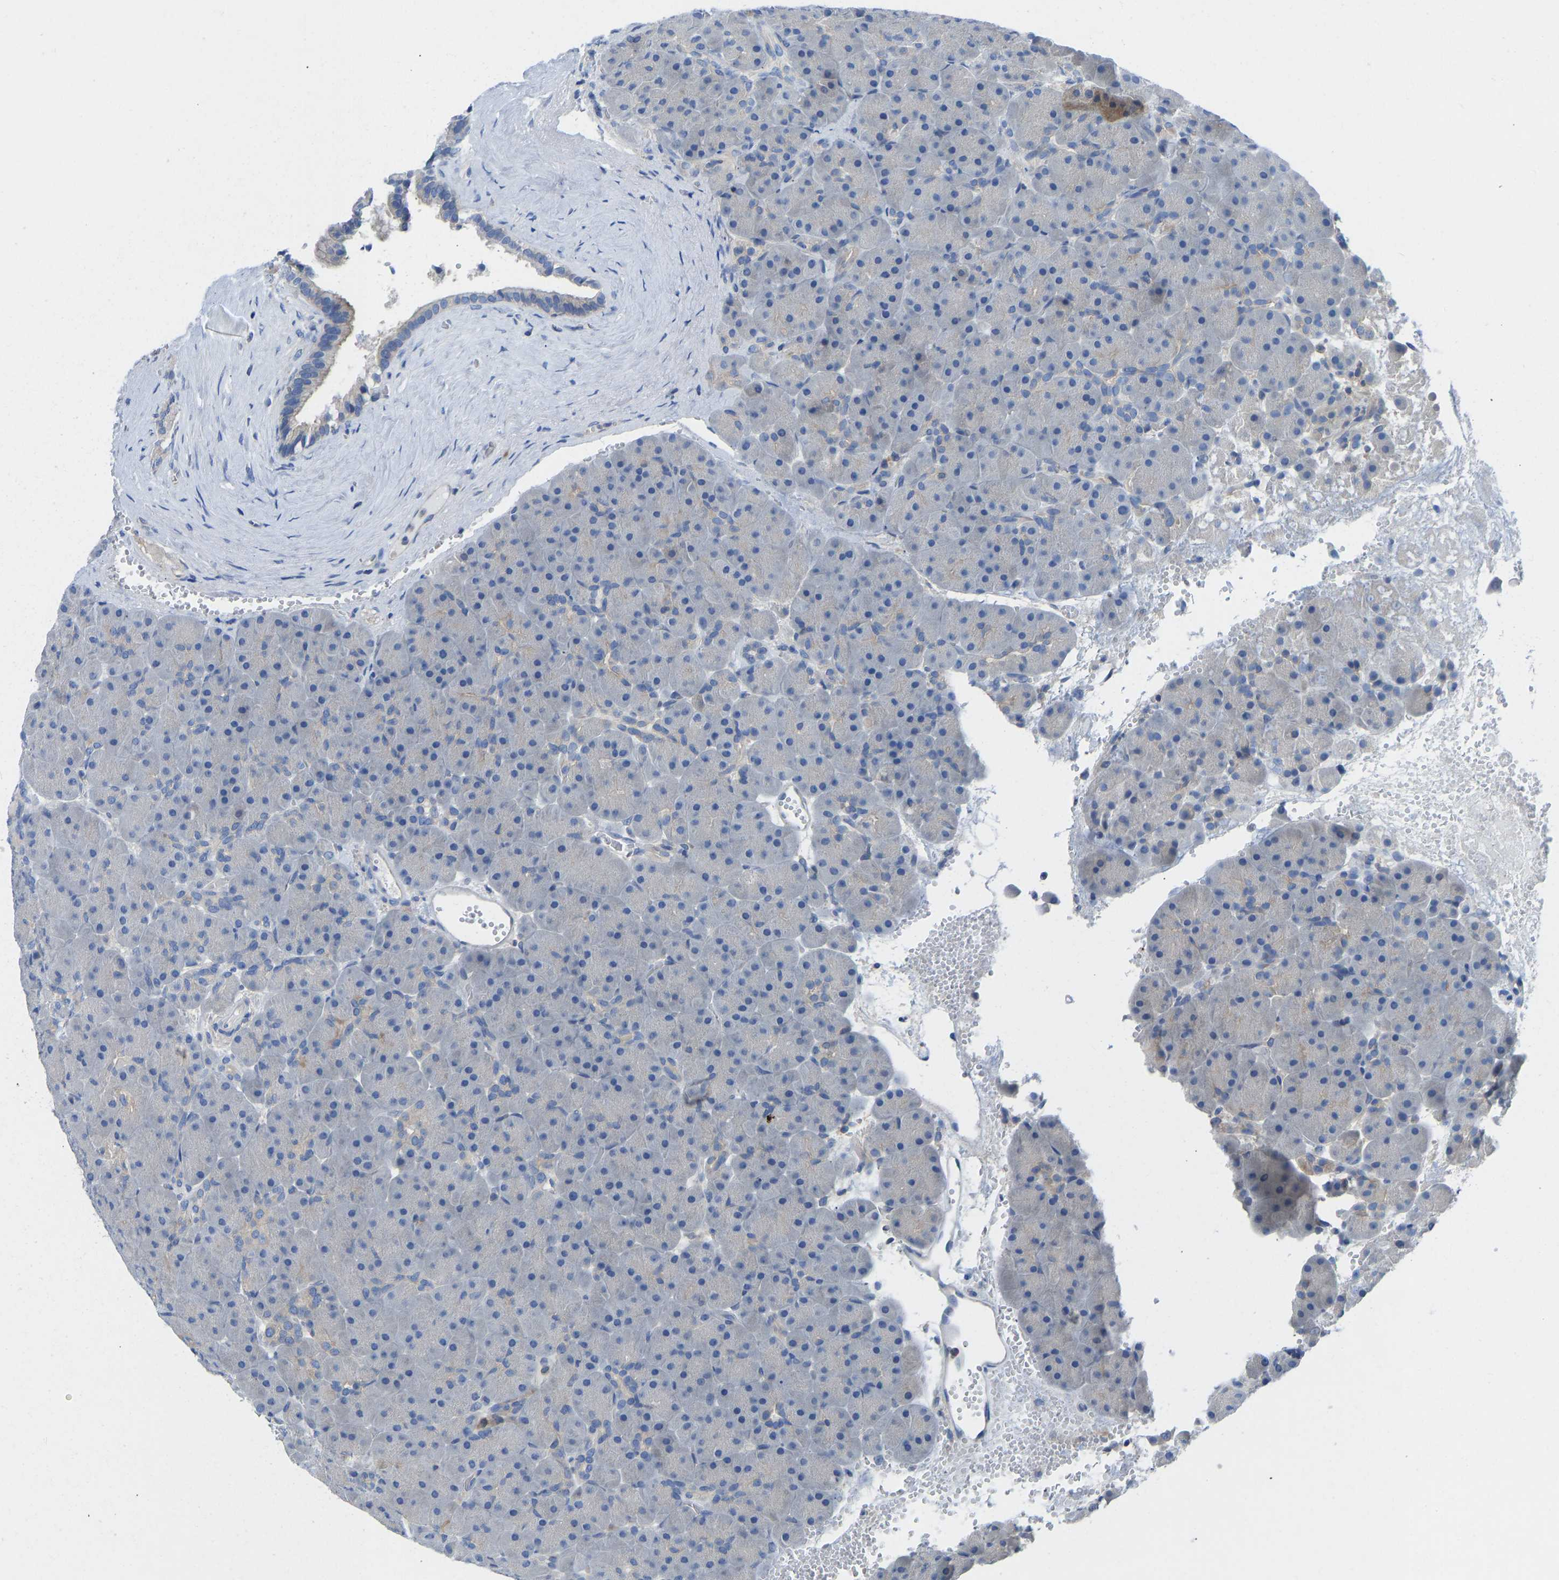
{"staining": {"intensity": "negative", "quantity": "none", "location": "none"}, "tissue": "pancreas", "cell_type": "Exocrine glandular cells", "image_type": "normal", "snomed": [{"axis": "morphology", "description": "Normal tissue, NOS"}, {"axis": "topography", "description": "Pancreas"}], "caption": "Exocrine glandular cells show no significant protein positivity in normal pancreas. Nuclei are stained in blue.", "gene": "PPP3CA", "patient": {"sex": "male", "age": 66}}